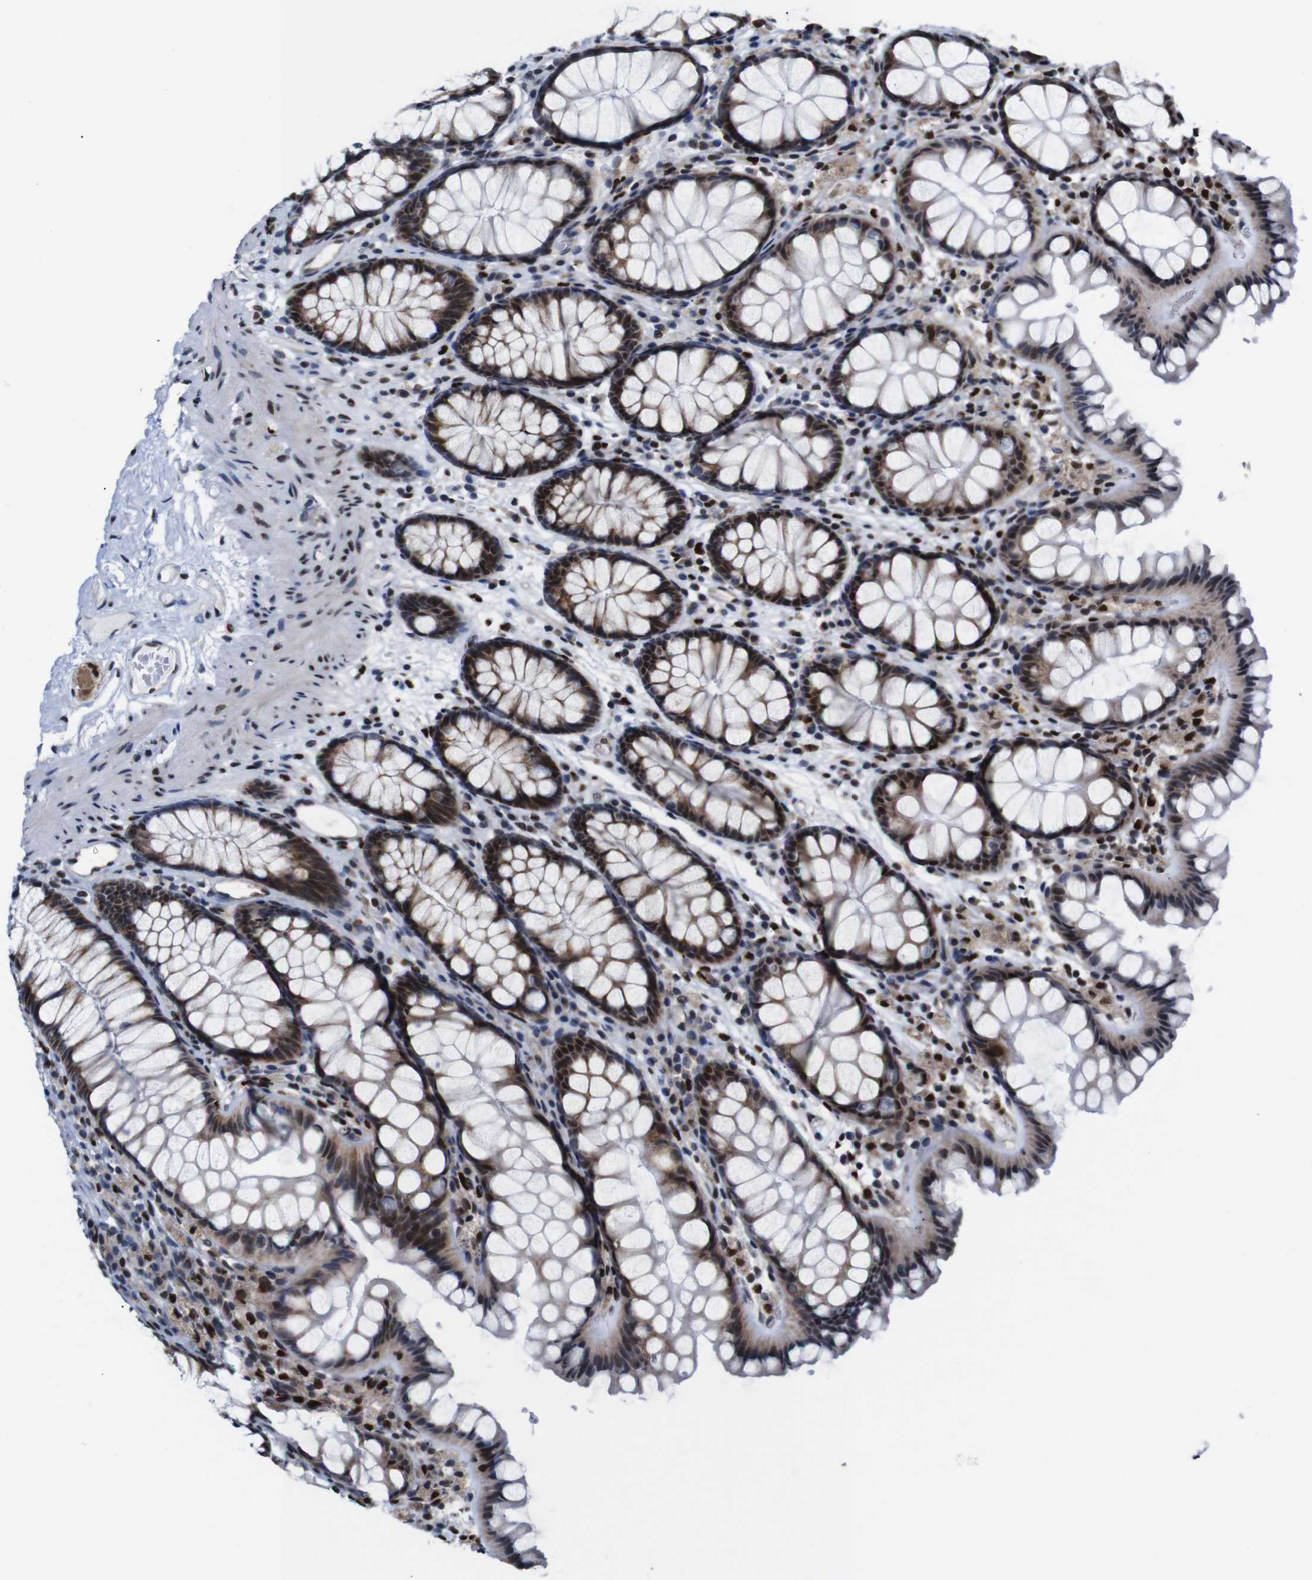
{"staining": {"intensity": "moderate", "quantity": "25%-75%", "location": "nuclear"}, "tissue": "colon", "cell_type": "Endothelial cells", "image_type": "normal", "snomed": [{"axis": "morphology", "description": "Normal tissue, NOS"}, {"axis": "topography", "description": "Colon"}], "caption": "This is an image of IHC staining of normal colon, which shows moderate staining in the nuclear of endothelial cells.", "gene": "GATA6", "patient": {"sex": "female", "age": 55}}